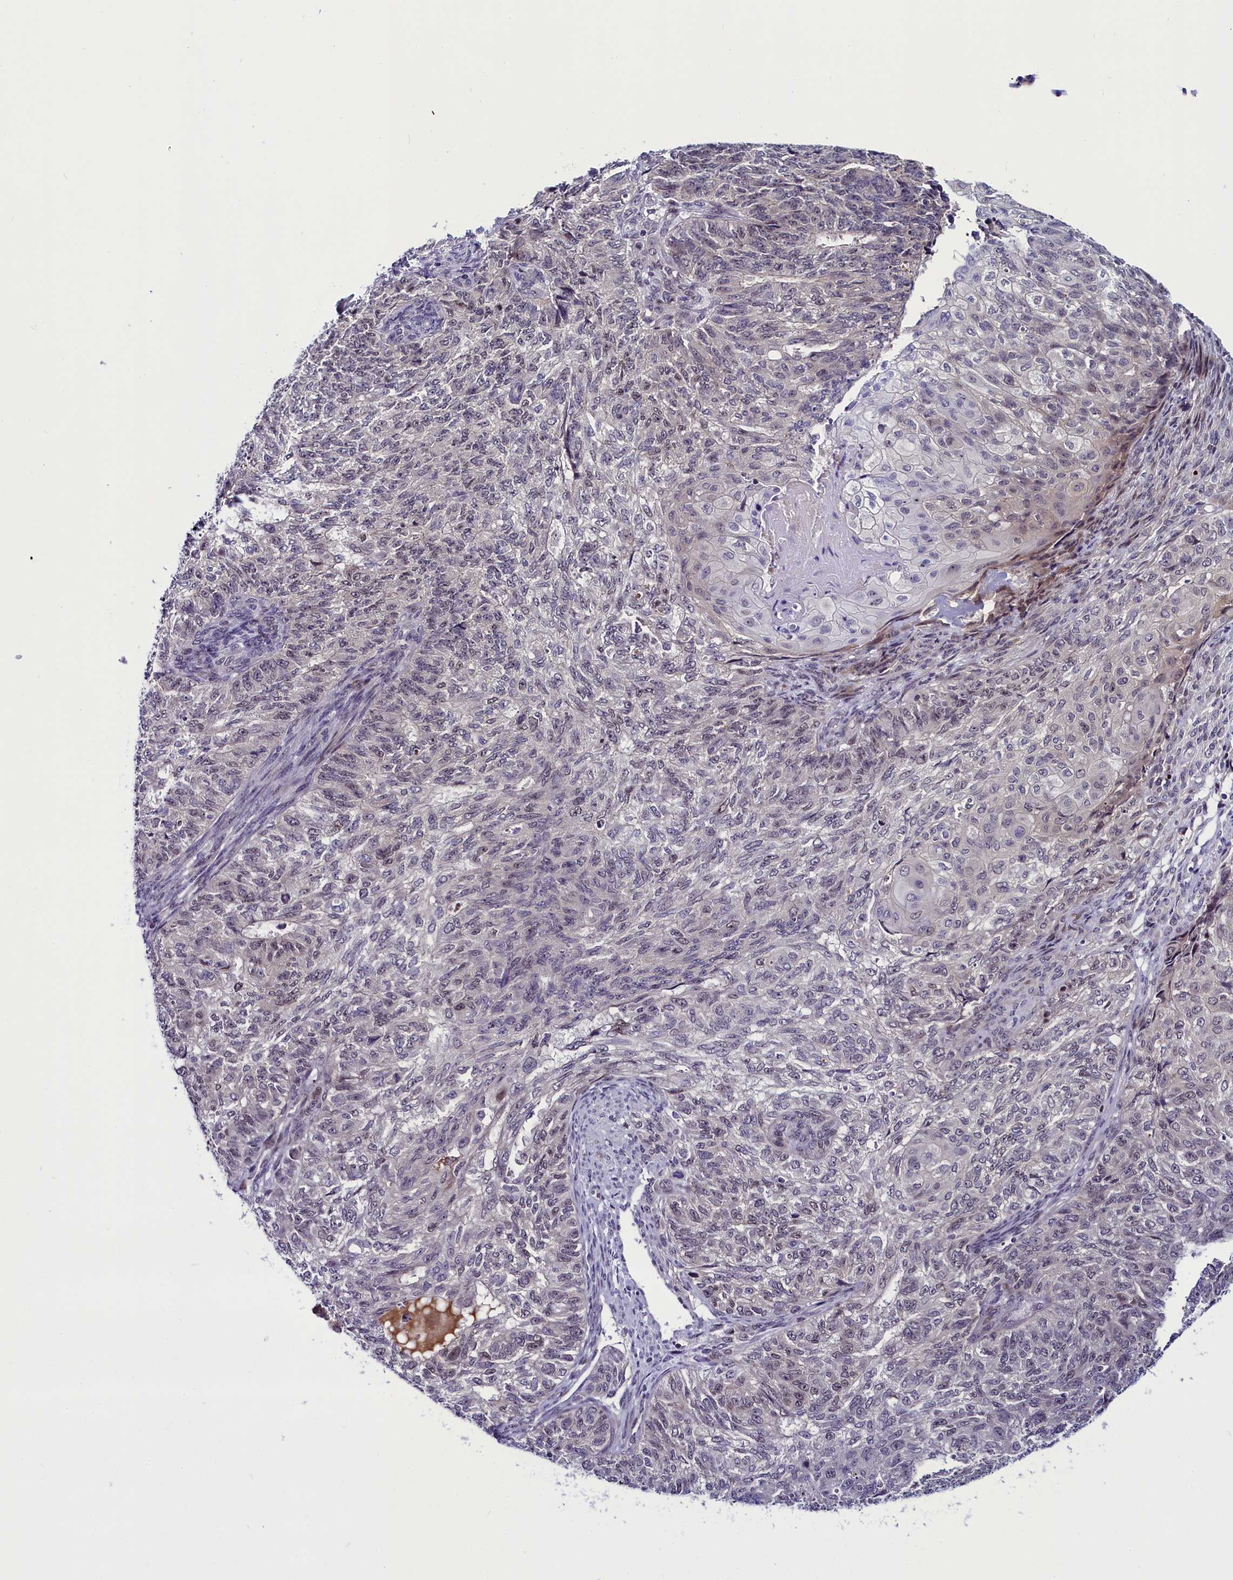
{"staining": {"intensity": "negative", "quantity": "none", "location": "none"}, "tissue": "endometrial cancer", "cell_type": "Tumor cells", "image_type": "cancer", "snomed": [{"axis": "morphology", "description": "Adenocarcinoma, NOS"}, {"axis": "topography", "description": "Endometrium"}], "caption": "Endometrial cancer was stained to show a protein in brown. There is no significant expression in tumor cells.", "gene": "CCDC106", "patient": {"sex": "female", "age": 32}}